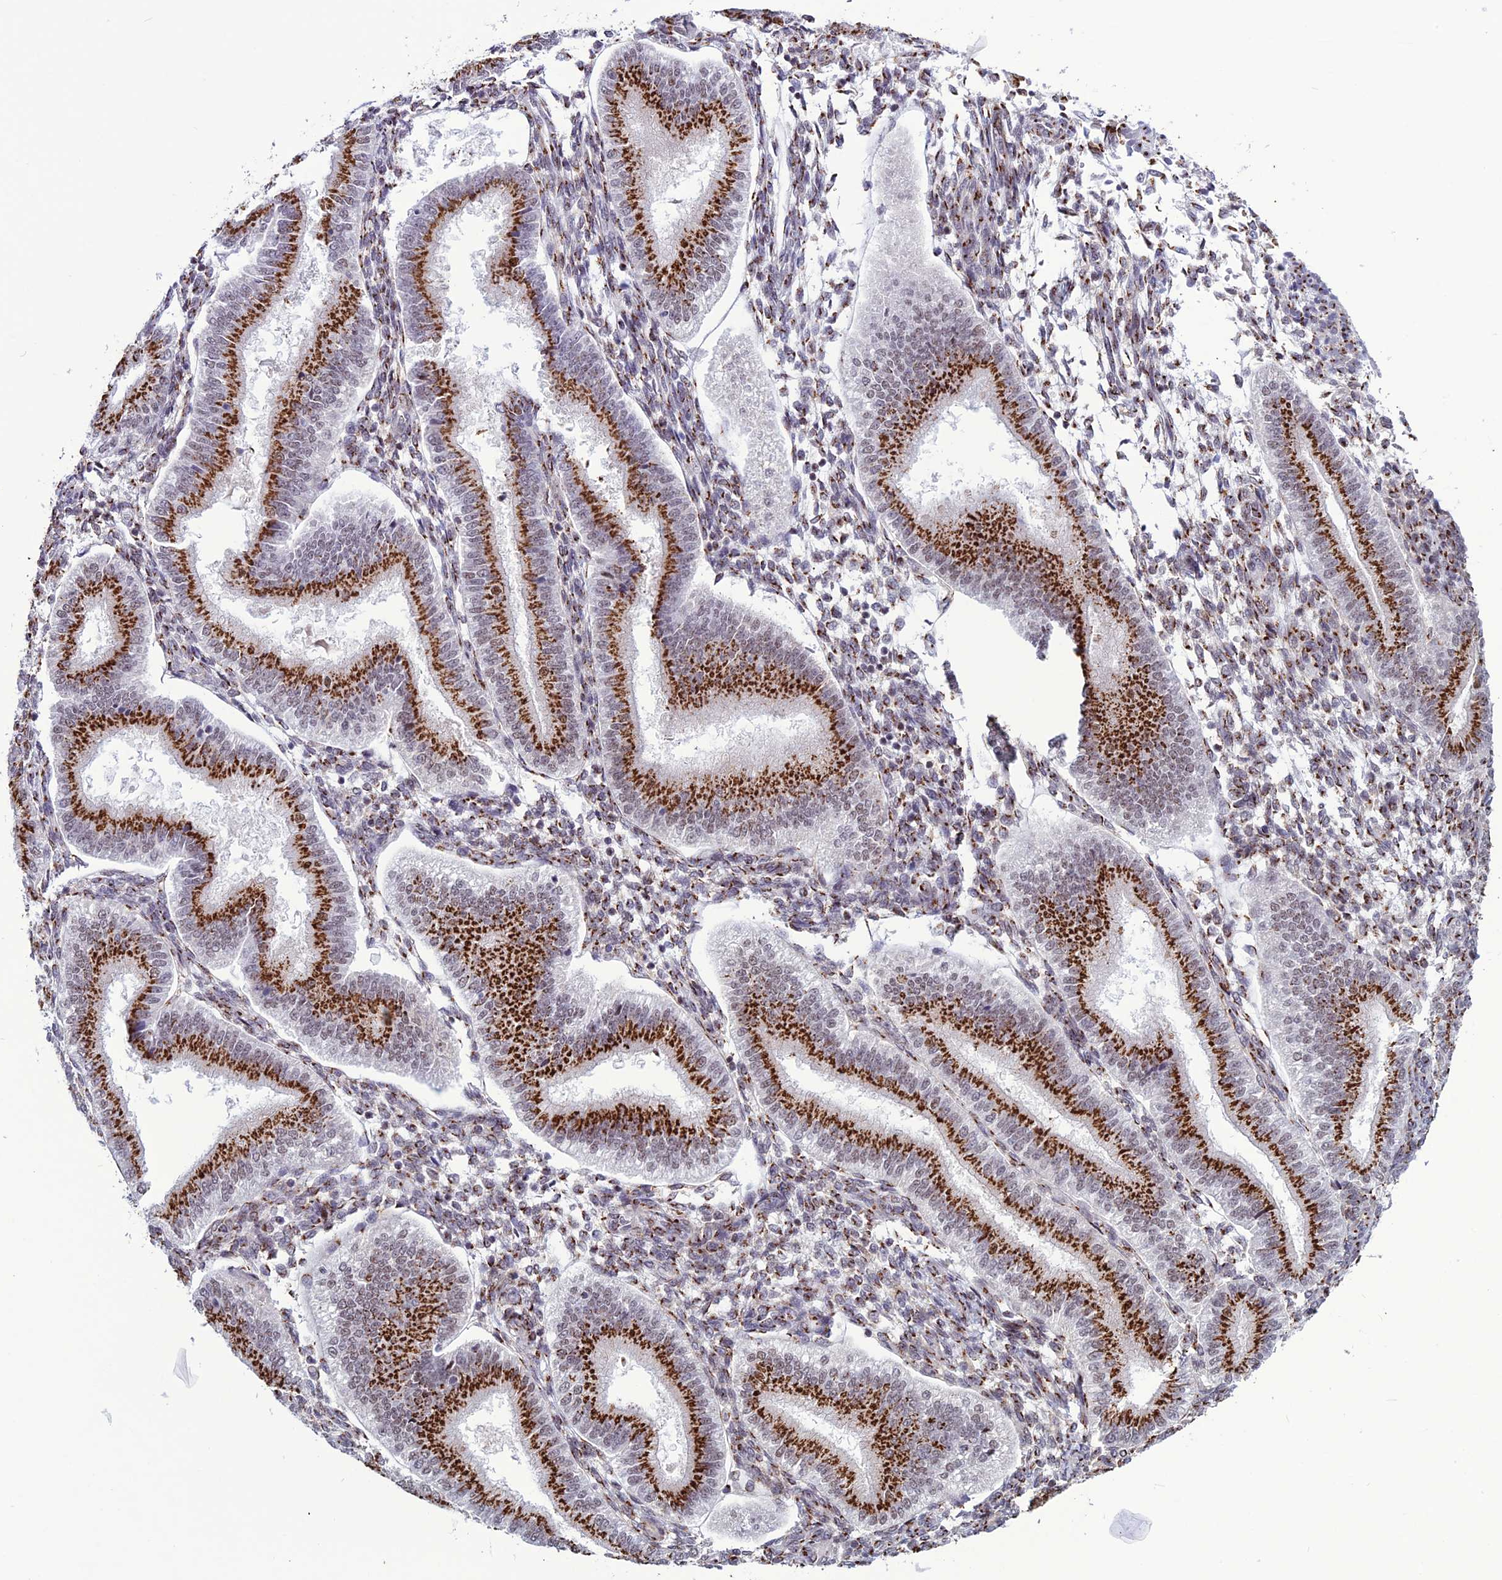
{"staining": {"intensity": "strong", "quantity": "25%-75%", "location": "cytoplasmic/membranous"}, "tissue": "endometrium", "cell_type": "Cells in endometrial stroma", "image_type": "normal", "snomed": [{"axis": "morphology", "description": "Normal tissue, NOS"}, {"axis": "topography", "description": "Endometrium"}], "caption": "Strong cytoplasmic/membranous positivity for a protein is identified in about 25%-75% of cells in endometrial stroma of benign endometrium using IHC.", "gene": "PLEKHA4", "patient": {"sex": "female", "age": 39}}